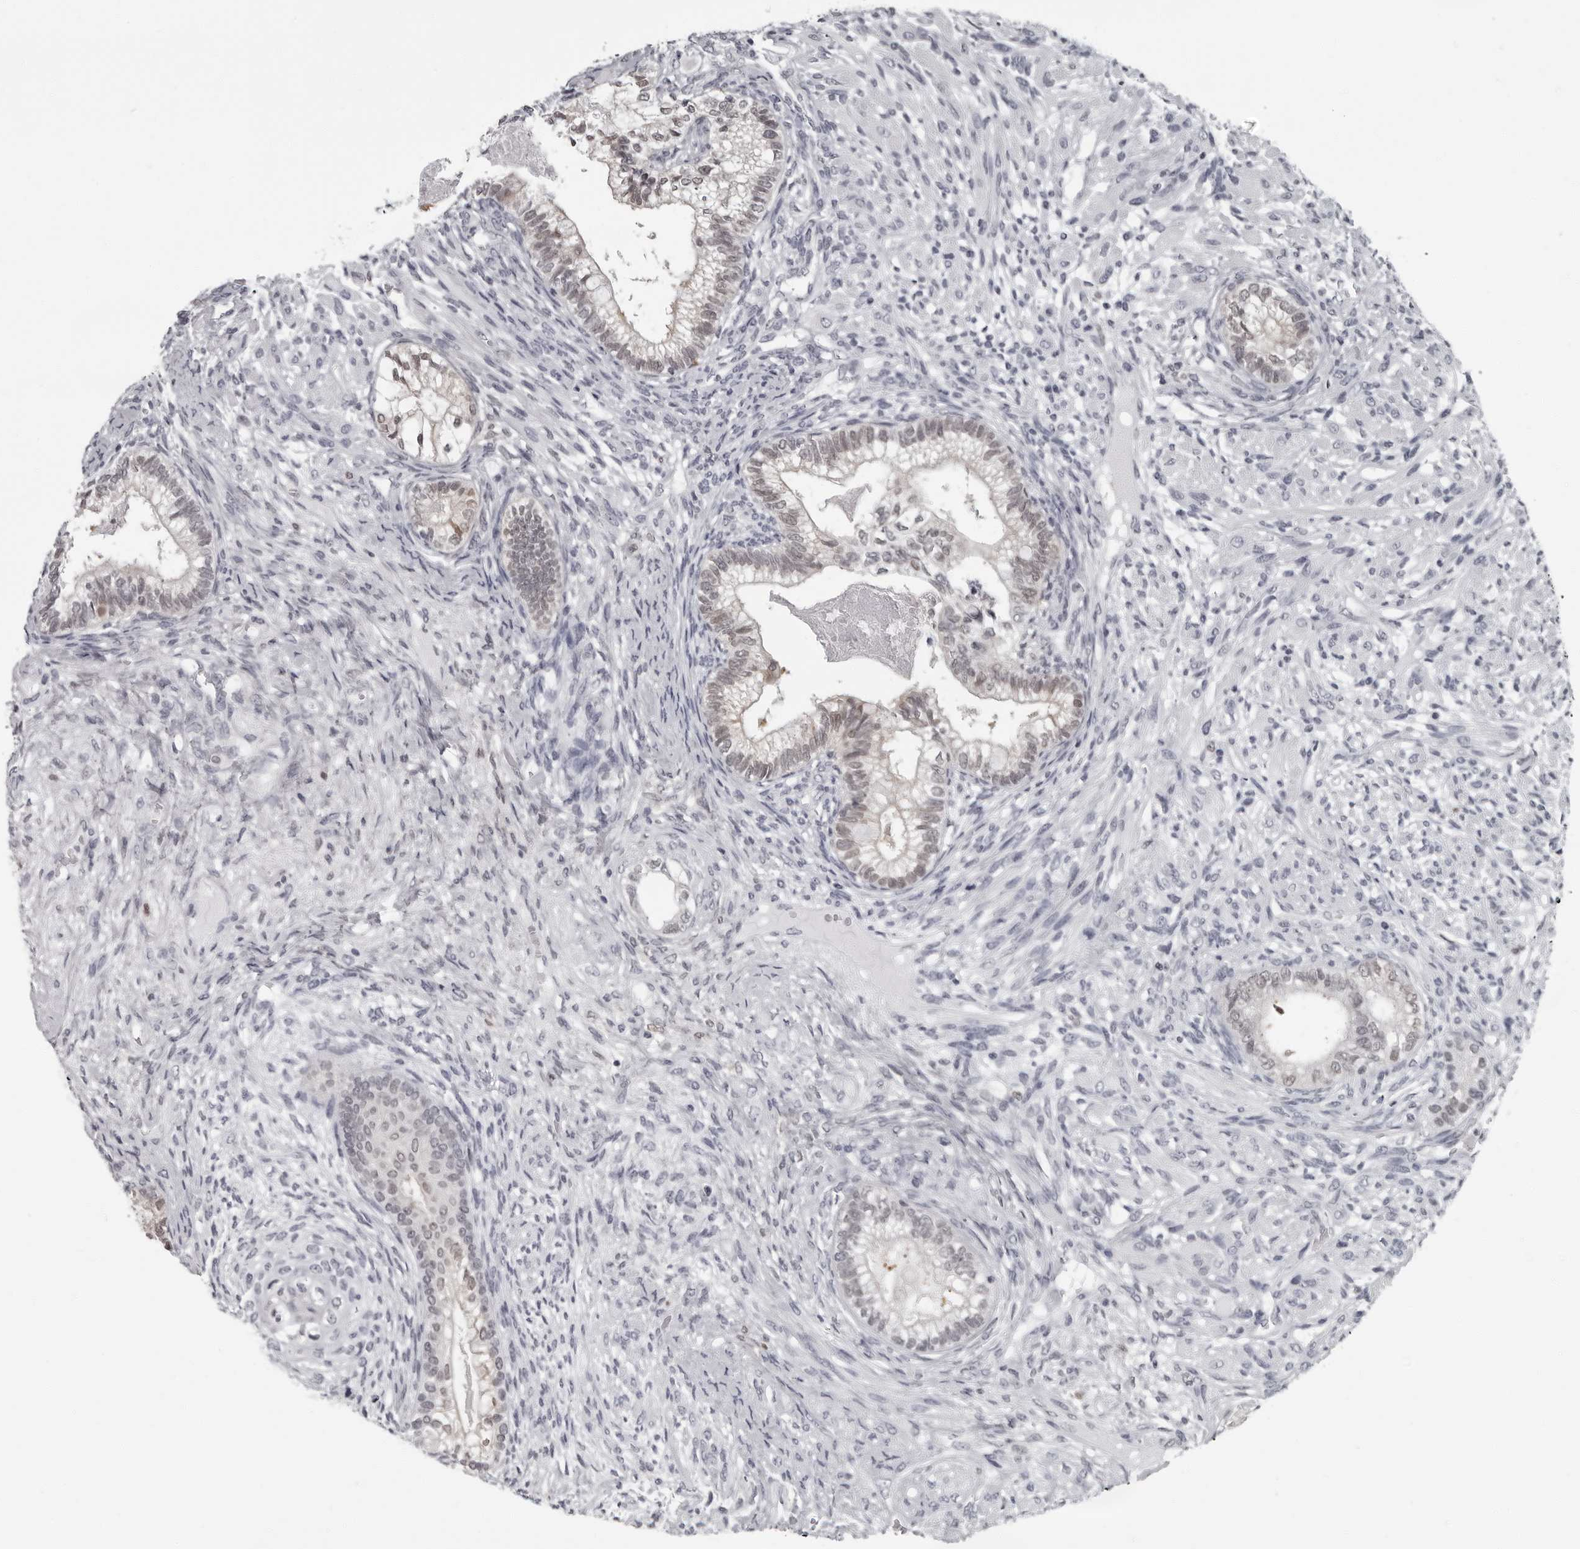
{"staining": {"intensity": "weak", "quantity": "25%-75%", "location": "nuclear"}, "tissue": "testis cancer", "cell_type": "Tumor cells", "image_type": "cancer", "snomed": [{"axis": "morphology", "description": "Seminoma, NOS"}, {"axis": "morphology", "description": "Carcinoma, Embryonal, NOS"}, {"axis": "topography", "description": "Testis"}], "caption": "Protein staining of embryonal carcinoma (testis) tissue exhibits weak nuclear expression in about 25%-75% of tumor cells.", "gene": "LZIC", "patient": {"sex": "male", "age": 28}}